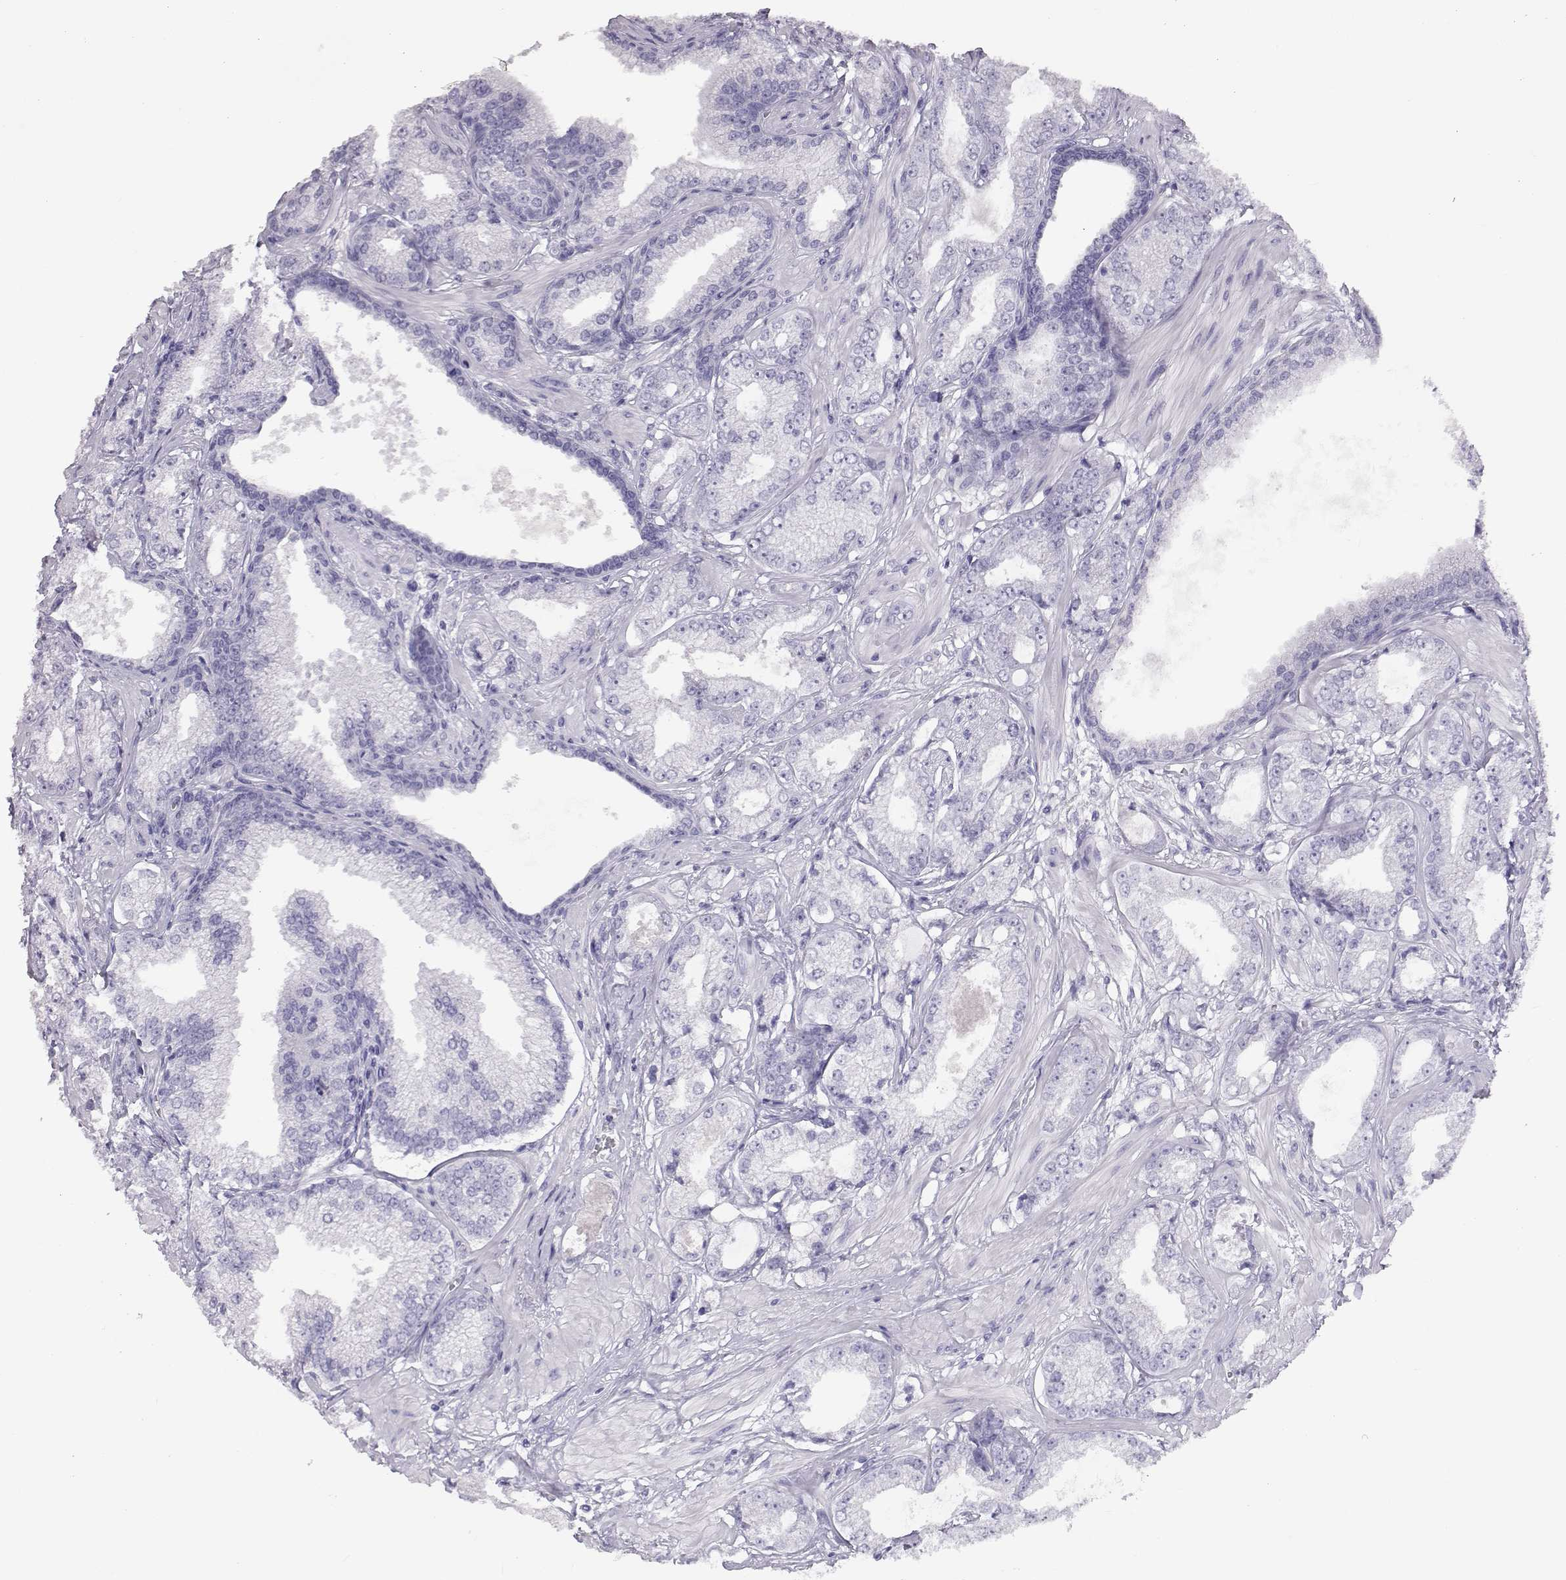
{"staining": {"intensity": "negative", "quantity": "none", "location": "none"}, "tissue": "prostate cancer", "cell_type": "Tumor cells", "image_type": "cancer", "snomed": [{"axis": "morphology", "description": "Adenocarcinoma, NOS"}, {"axis": "topography", "description": "Prostate"}], "caption": "Prostate adenocarcinoma stained for a protein using immunohistochemistry (IHC) displays no staining tumor cells.", "gene": "PMCH", "patient": {"sex": "male", "age": 64}}